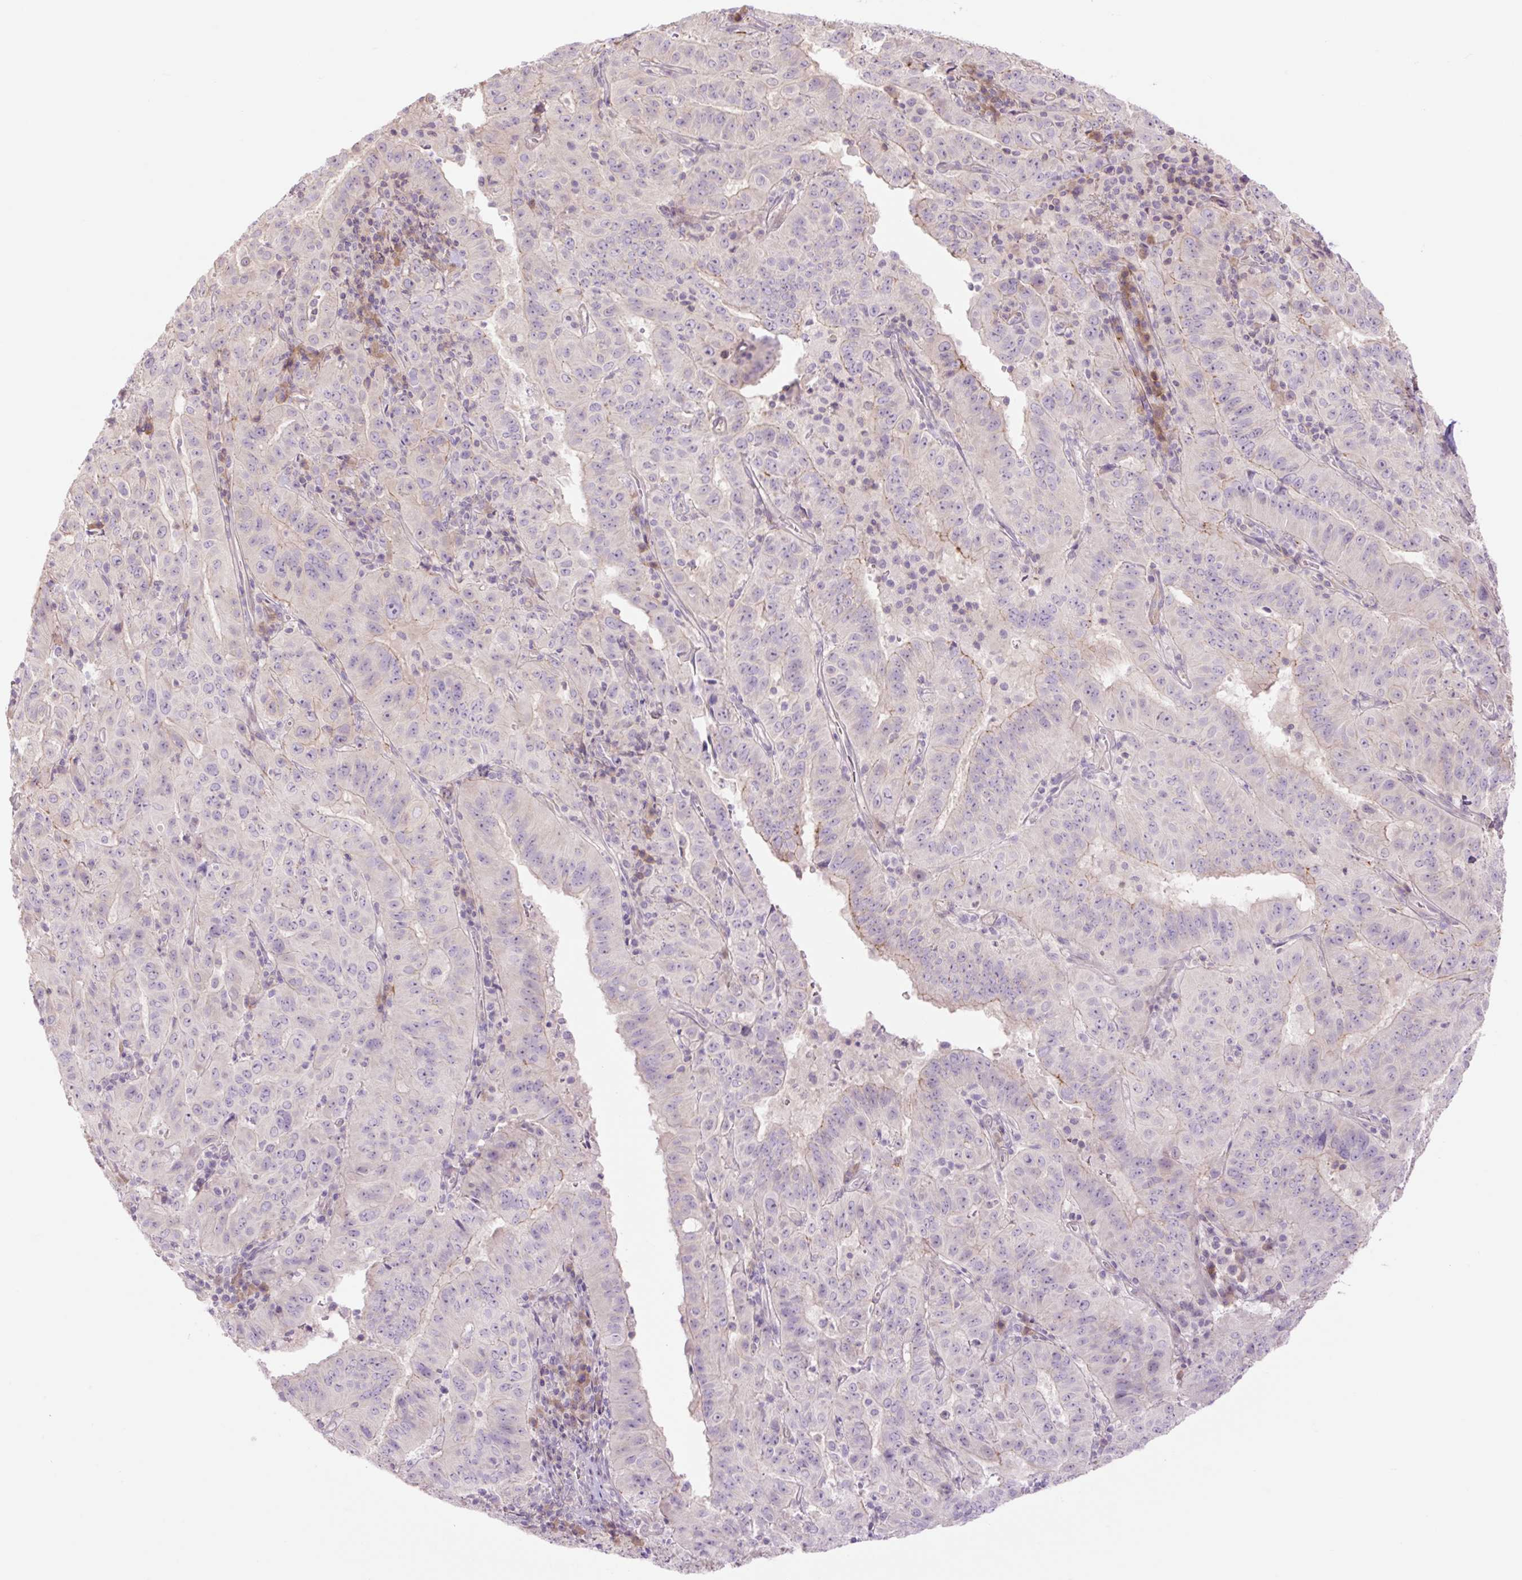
{"staining": {"intensity": "negative", "quantity": "none", "location": "none"}, "tissue": "pancreatic cancer", "cell_type": "Tumor cells", "image_type": "cancer", "snomed": [{"axis": "morphology", "description": "Adenocarcinoma, NOS"}, {"axis": "topography", "description": "Pancreas"}], "caption": "IHC photomicrograph of neoplastic tissue: adenocarcinoma (pancreatic) stained with DAB (3,3'-diaminobenzidine) demonstrates no significant protein staining in tumor cells.", "gene": "GRID2", "patient": {"sex": "male", "age": 63}}